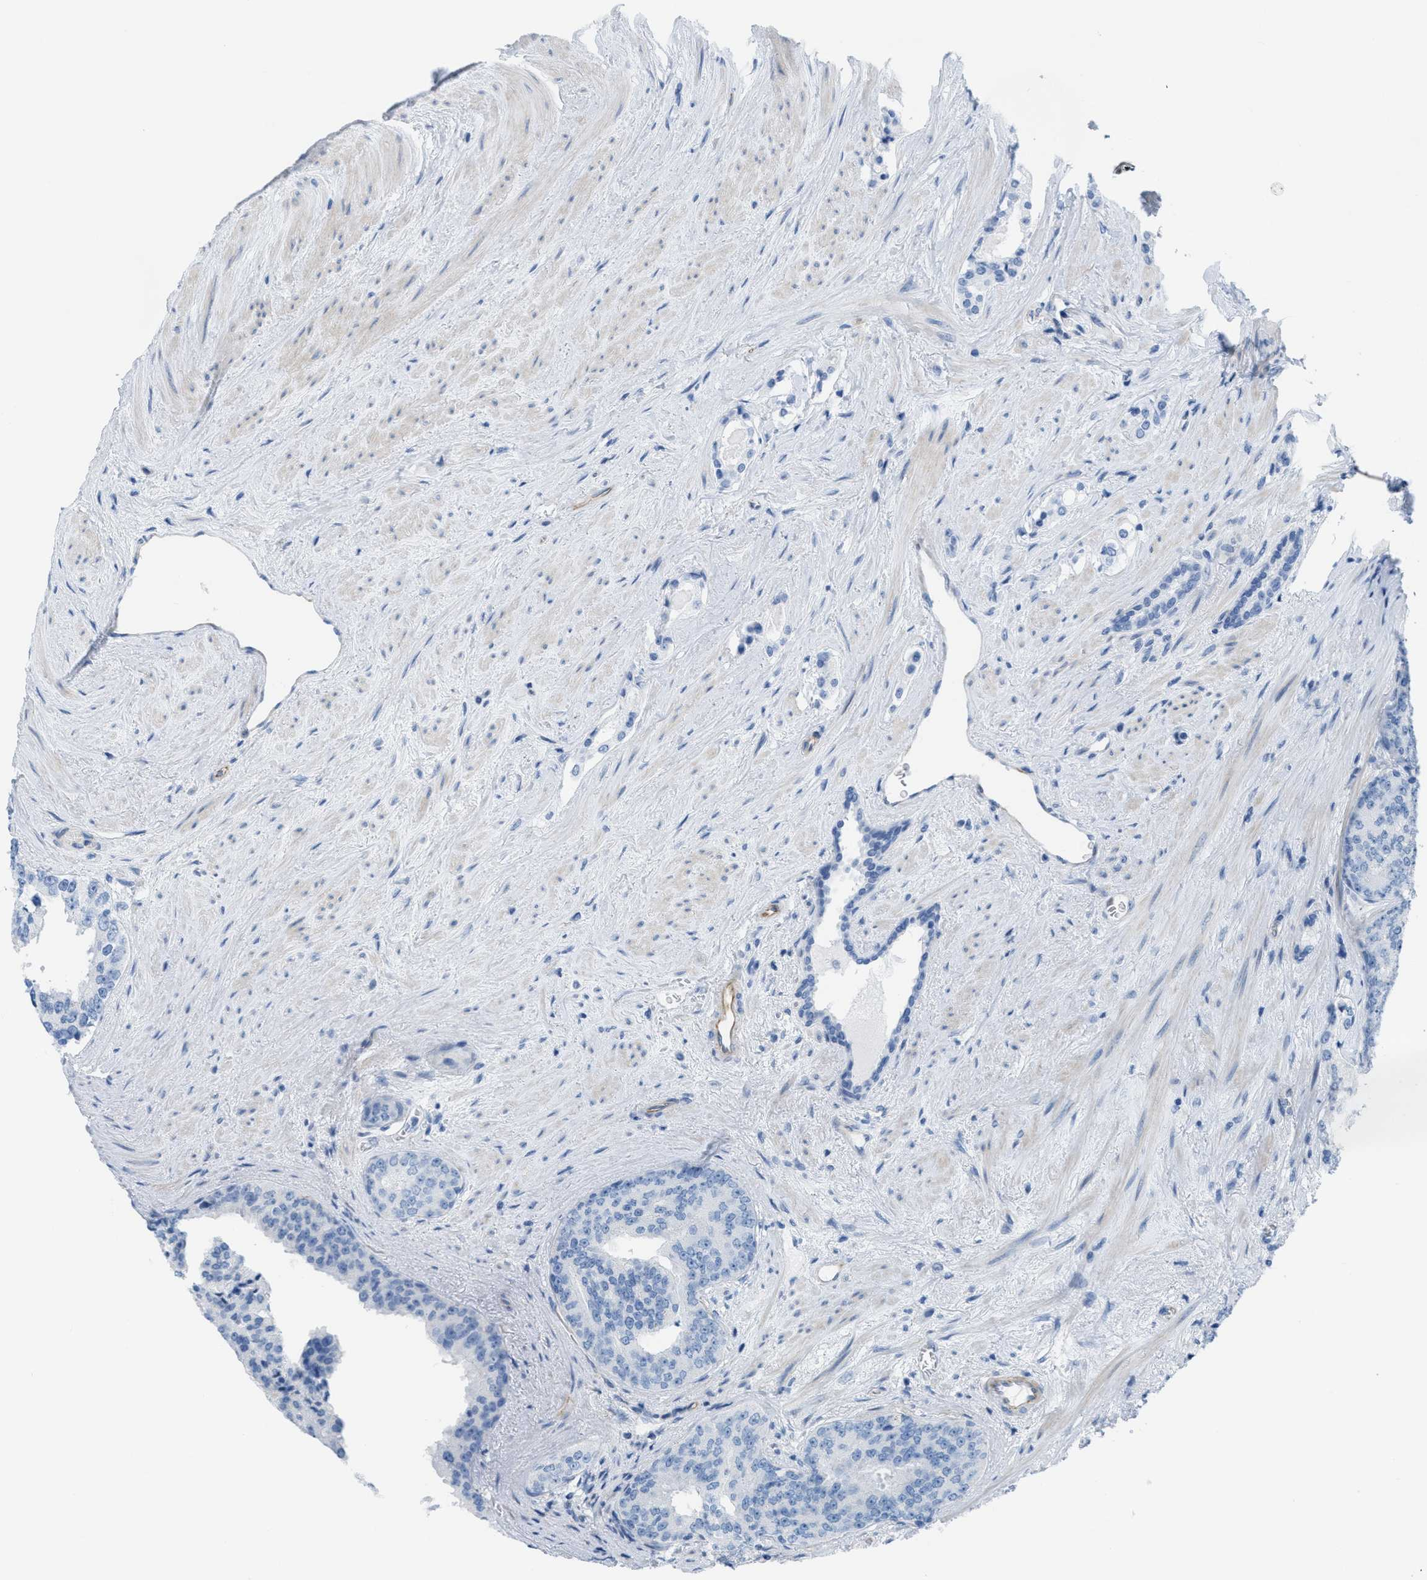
{"staining": {"intensity": "negative", "quantity": "none", "location": "none"}, "tissue": "prostate cancer", "cell_type": "Tumor cells", "image_type": "cancer", "snomed": [{"axis": "morphology", "description": "Adenocarcinoma, High grade"}, {"axis": "topography", "description": "Prostate"}], "caption": "The image demonstrates no staining of tumor cells in adenocarcinoma (high-grade) (prostate).", "gene": "SLC12A1", "patient": {"sex": "male", "age": 71}}